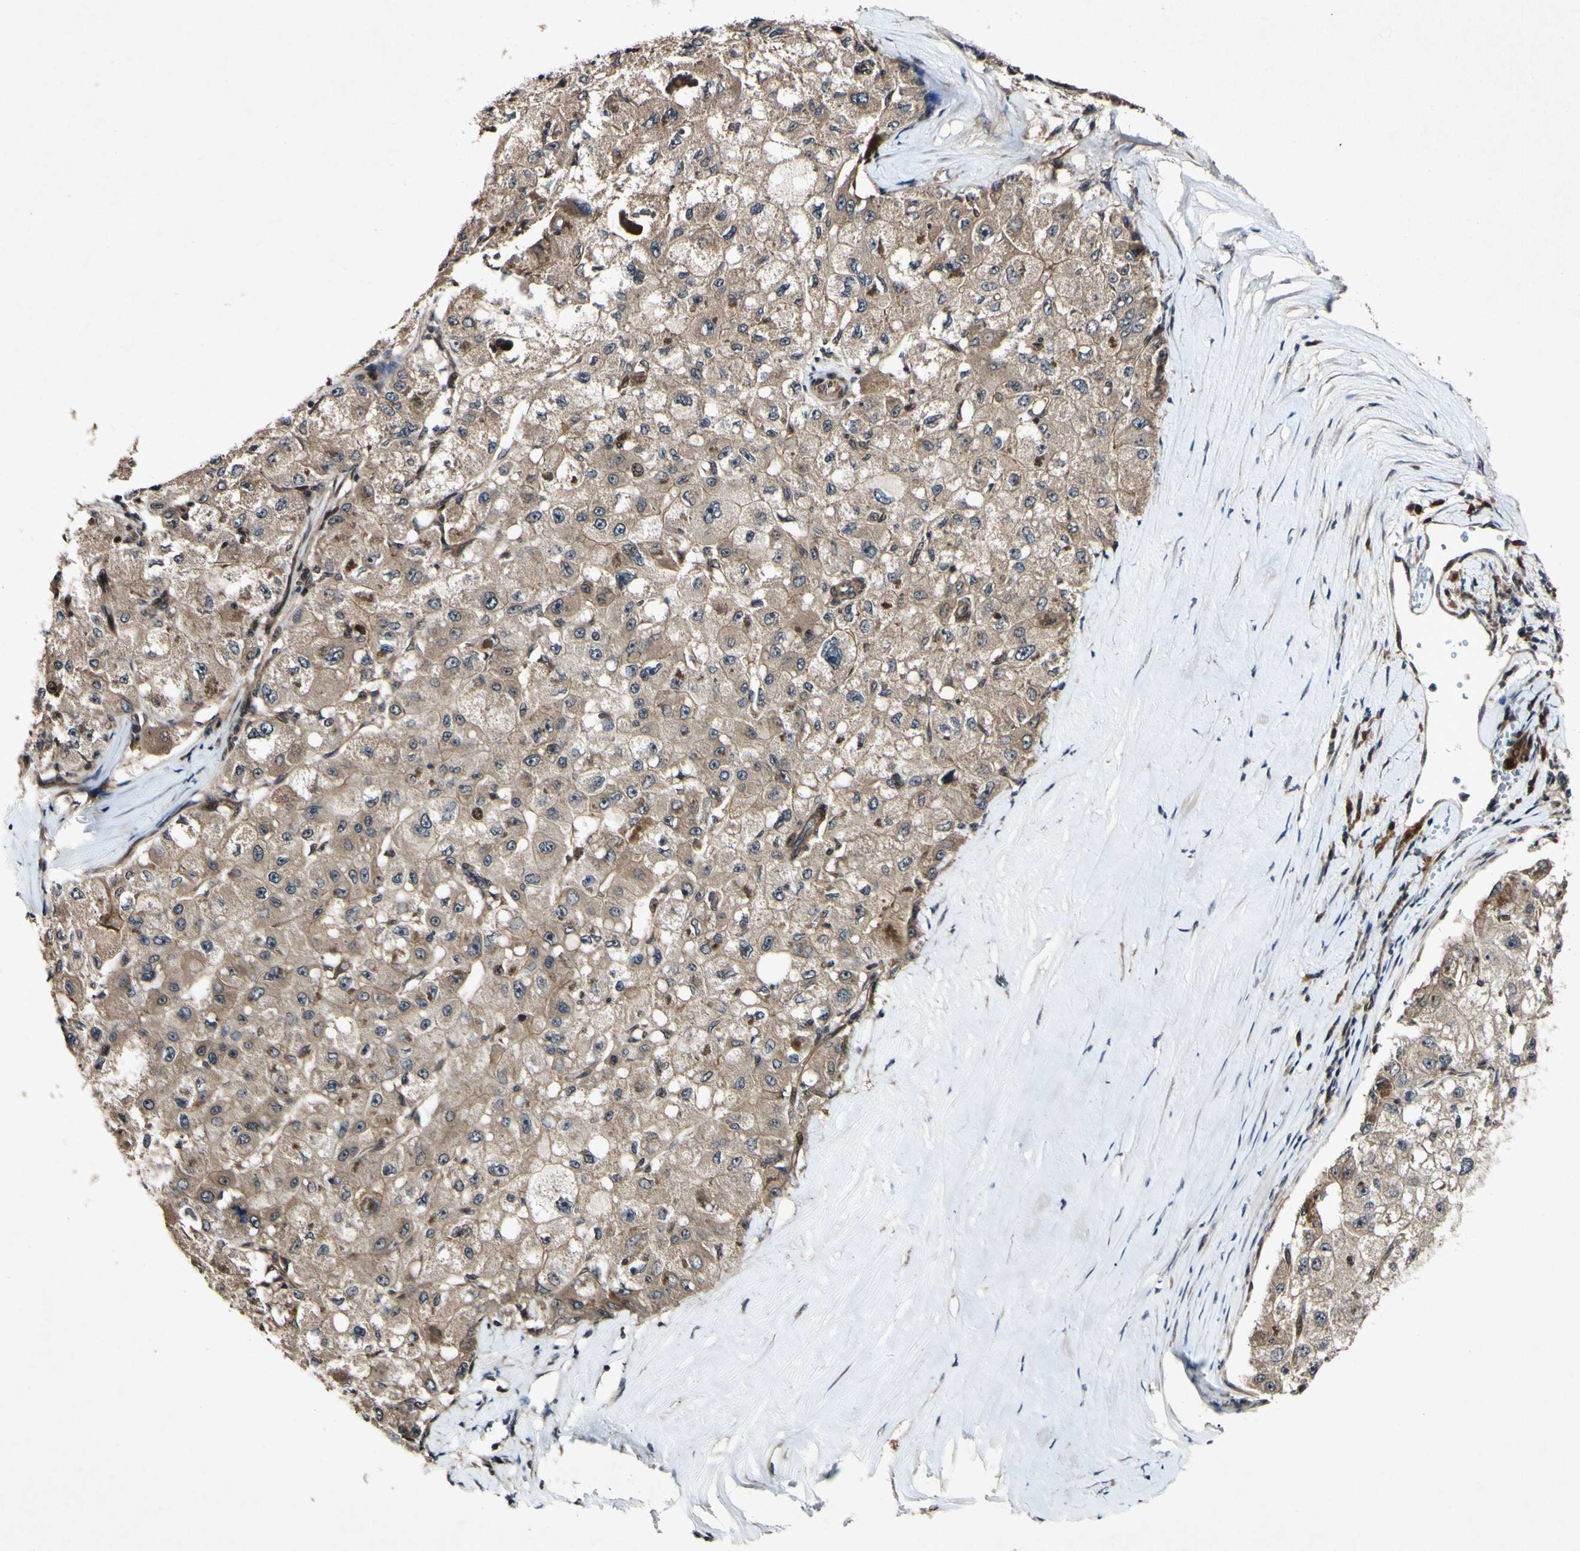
{"staining": {"intensity": "moderate", "quantity": ">75%", "location": "cytoplasmic/membranous"}, "tissue": "liver cancer", "cell_type": "Tumor cells", "image_type": "cancer", "snomed": [{"axis": "morphology", "description": "Carcinoma, Hepatocellular, NOS"}, {"axis": "topography", "description": "Liver"}], "caption": "Hepatocellular carcinoma (liver) tissue shows moderate cytoplasmic/membranous positivity in about >75% of tumor cells", "gene": "CSNK1E", "patient": {"sex": "male", "age": 80}}